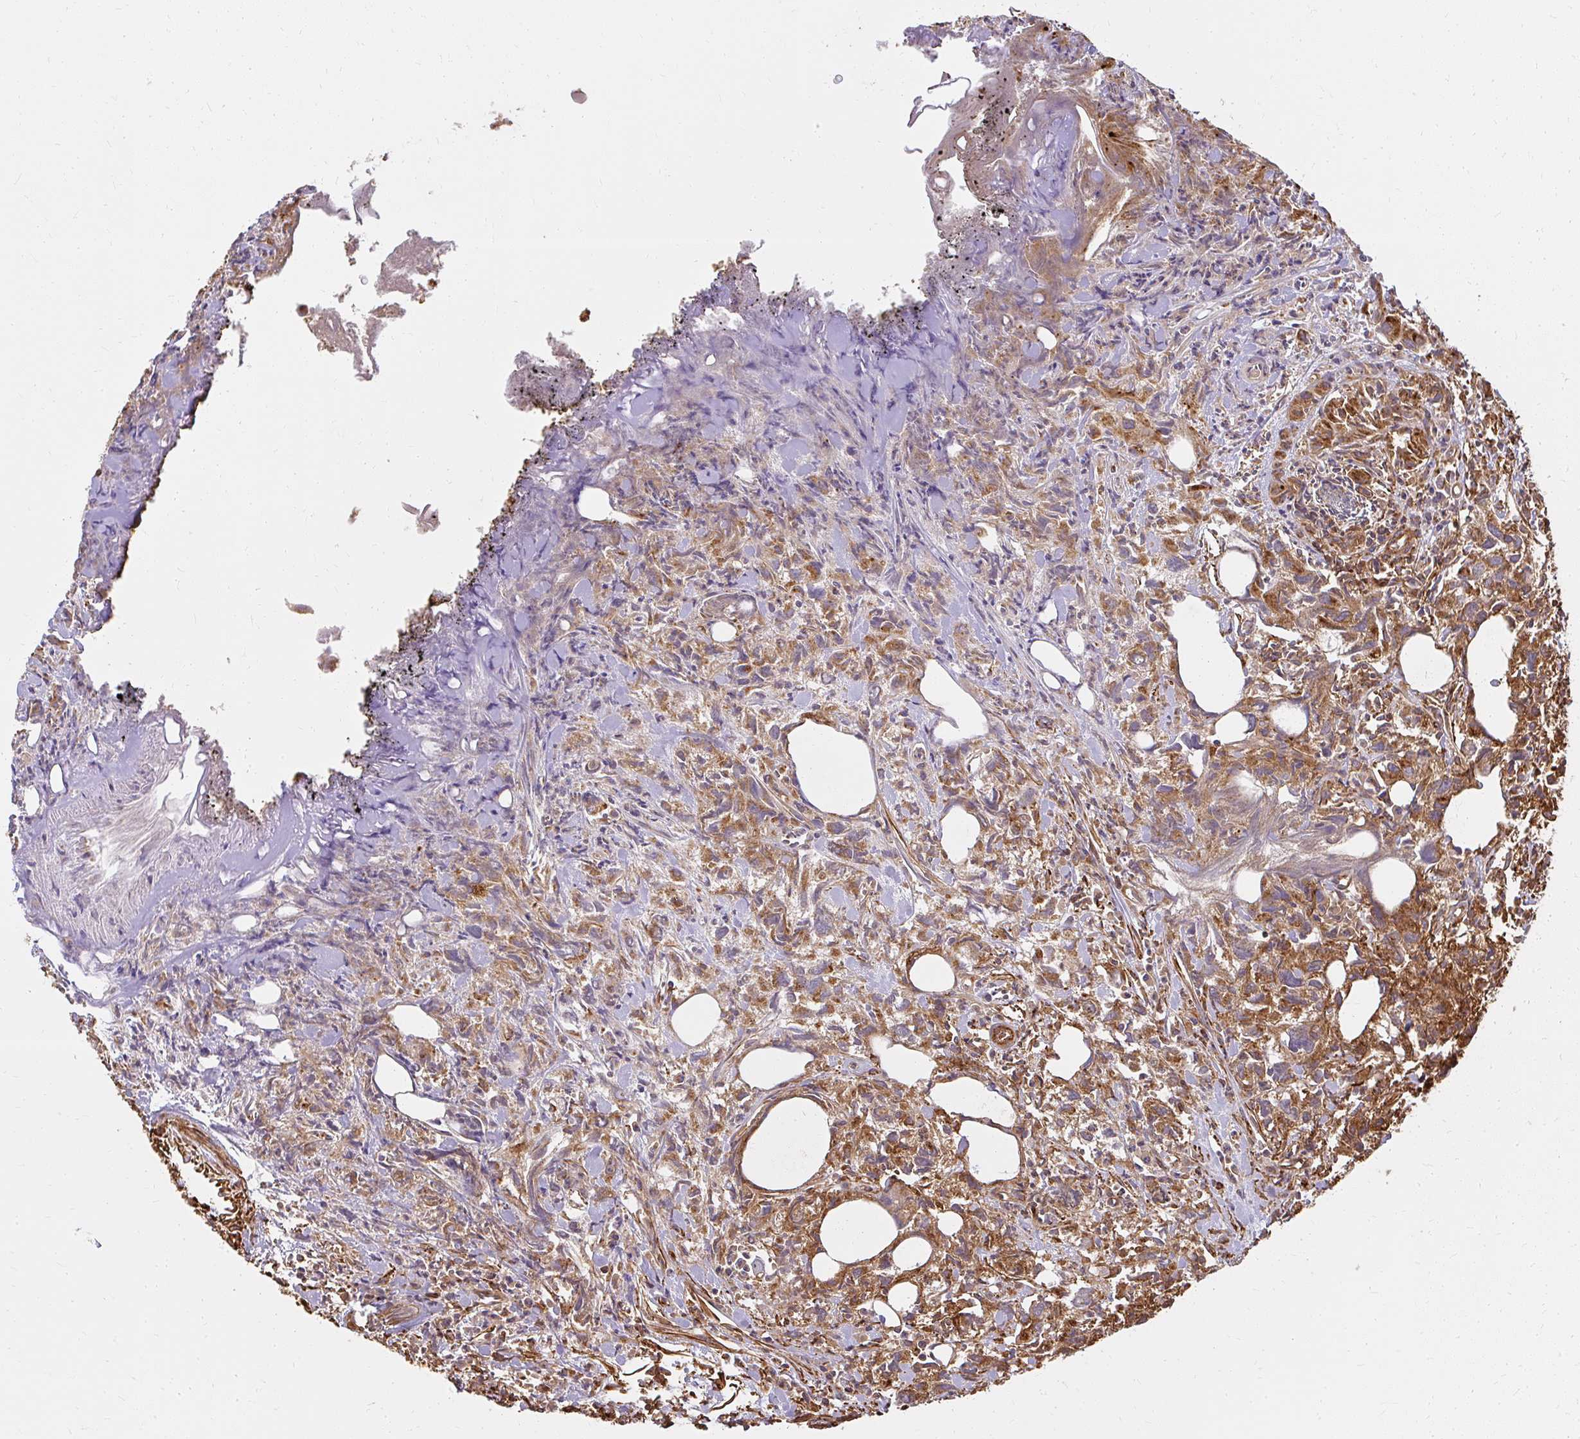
{"staining": {"intensity": "moderate", "quantity": ">75%", "location": "cytoplasmic/membranous"}, "tissue": "urothelial cancer", "cell_type": "Tumor cells", "image_type": "cancer", "snomed": [{"axis": "morphology", "description": "Urothelial carcinoma, High grade"}, {"axis": "topography", "description": "Urinary bladder"}], "caption": "Immunohistochemistry (IHC) staining of urothelial cancer, which demonstrates medium levels of moderate cytoplasmic/membranous positivity in about >75% of tumor cells indicating moderate cytoplasmic/membranous protein positivity. The staining was performed using DAB (3,3'-diaminobenzidine) (brown) for protein detection and nuclei were counterstained in hematoxylin (blue).", "gene": "GNS", "patient": {"sex": "female", "age": 75}}